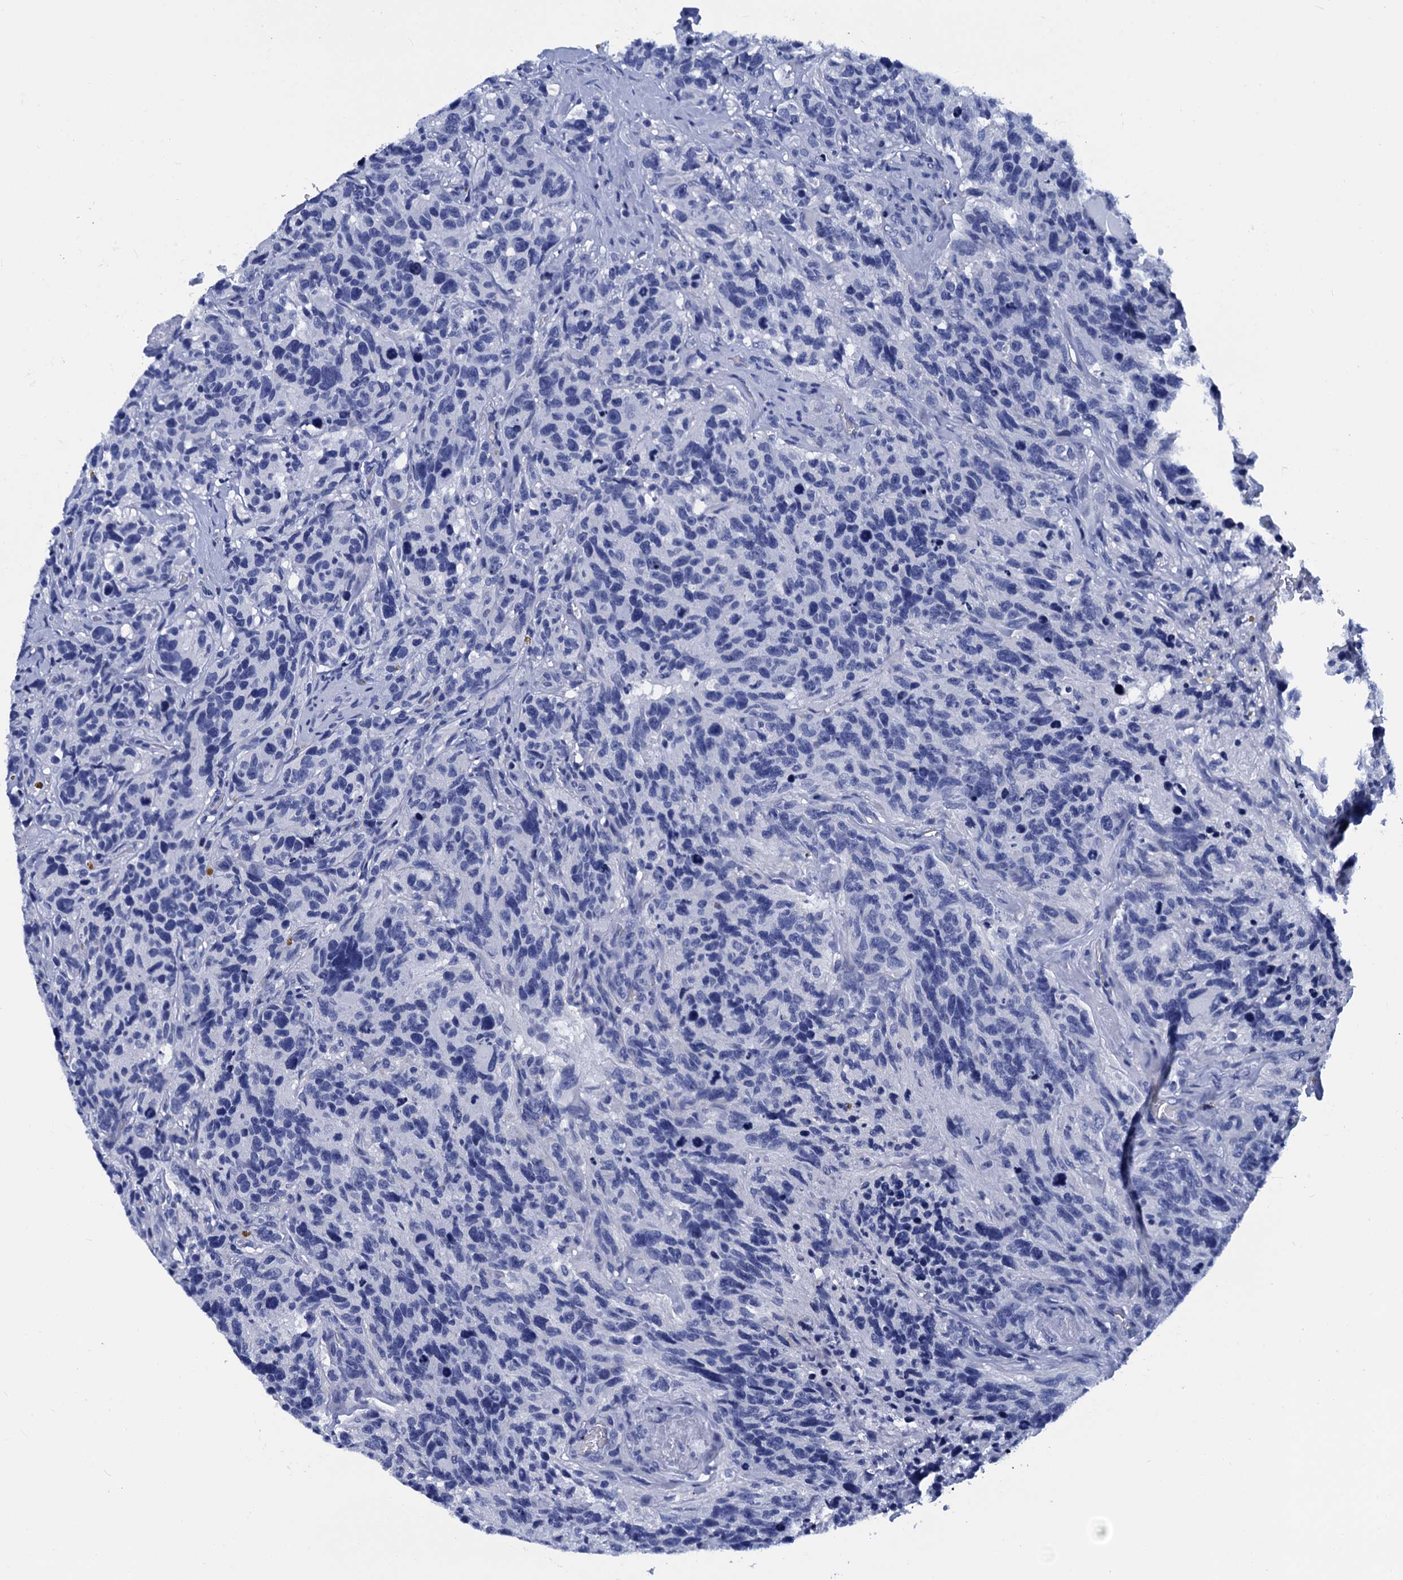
{"staining": {"intensity": "negative", "quantity": "none", "location": "none"}, "tissue": "glioma", "cell_type": "Tumor cells", "image_type": "cancer", "snomed": [{"axis": "morphology", "description": "Glioma, malignant, High grade"}, {"axis": "topography", "description": "Brain"}], "caption": "Immunohistochemical staining of malignant glioma (high-grade) reveals no significant positivity in tumor cells.", "gene": "MYBPC3", "patient": {"sex": "male", "age": 69}}